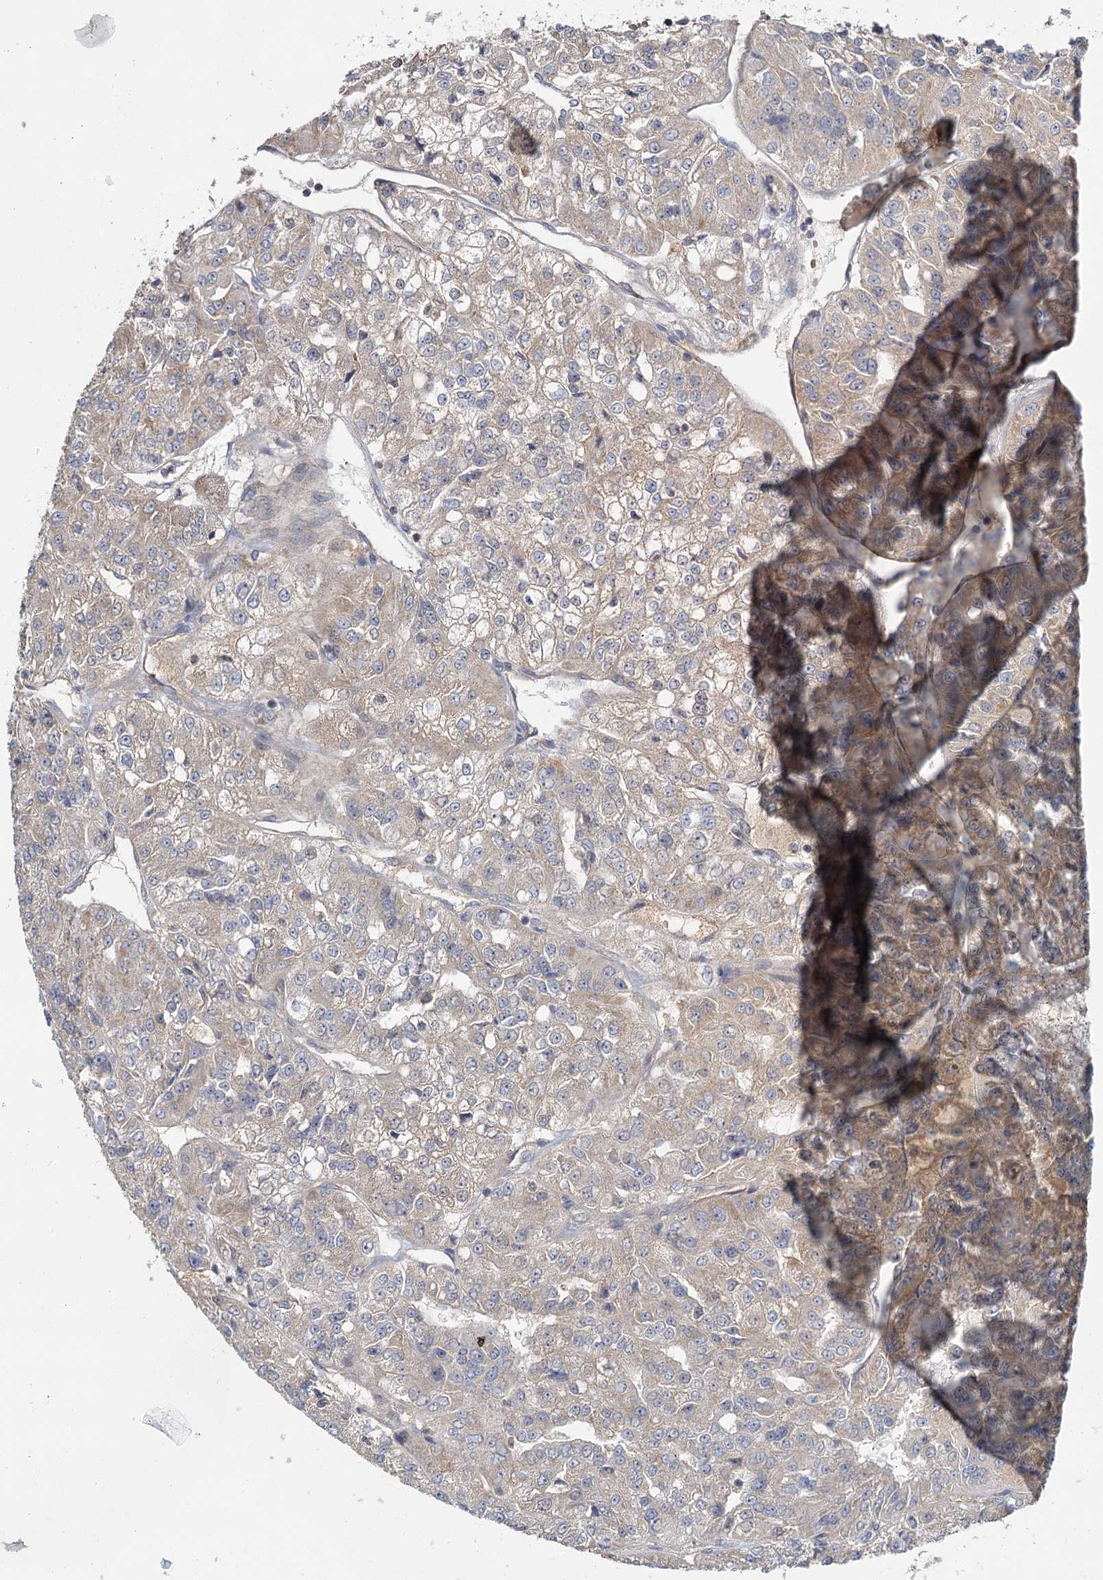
{"staining": {"intensity": "moderate", "quantity": ">75%", "location": "cytoplasmic/membranous"}, "tissue": "renal cancer", "cell_type": "Tumor cells", "image_type": "cancer", "snomed": [{"axis": "morphology", "description": "Adenocarcinoma, NOS"}, {"axis": "topography", "description": "Kidney"}], "caption": "Protein analysis of renal adenocarcinoma tissue exhibits moderate cytoplasmic/membranous staining in approximately >75% of tumor cells.", "gene": "MRPL44", "patient": {"sex": "female", "age": 63}}